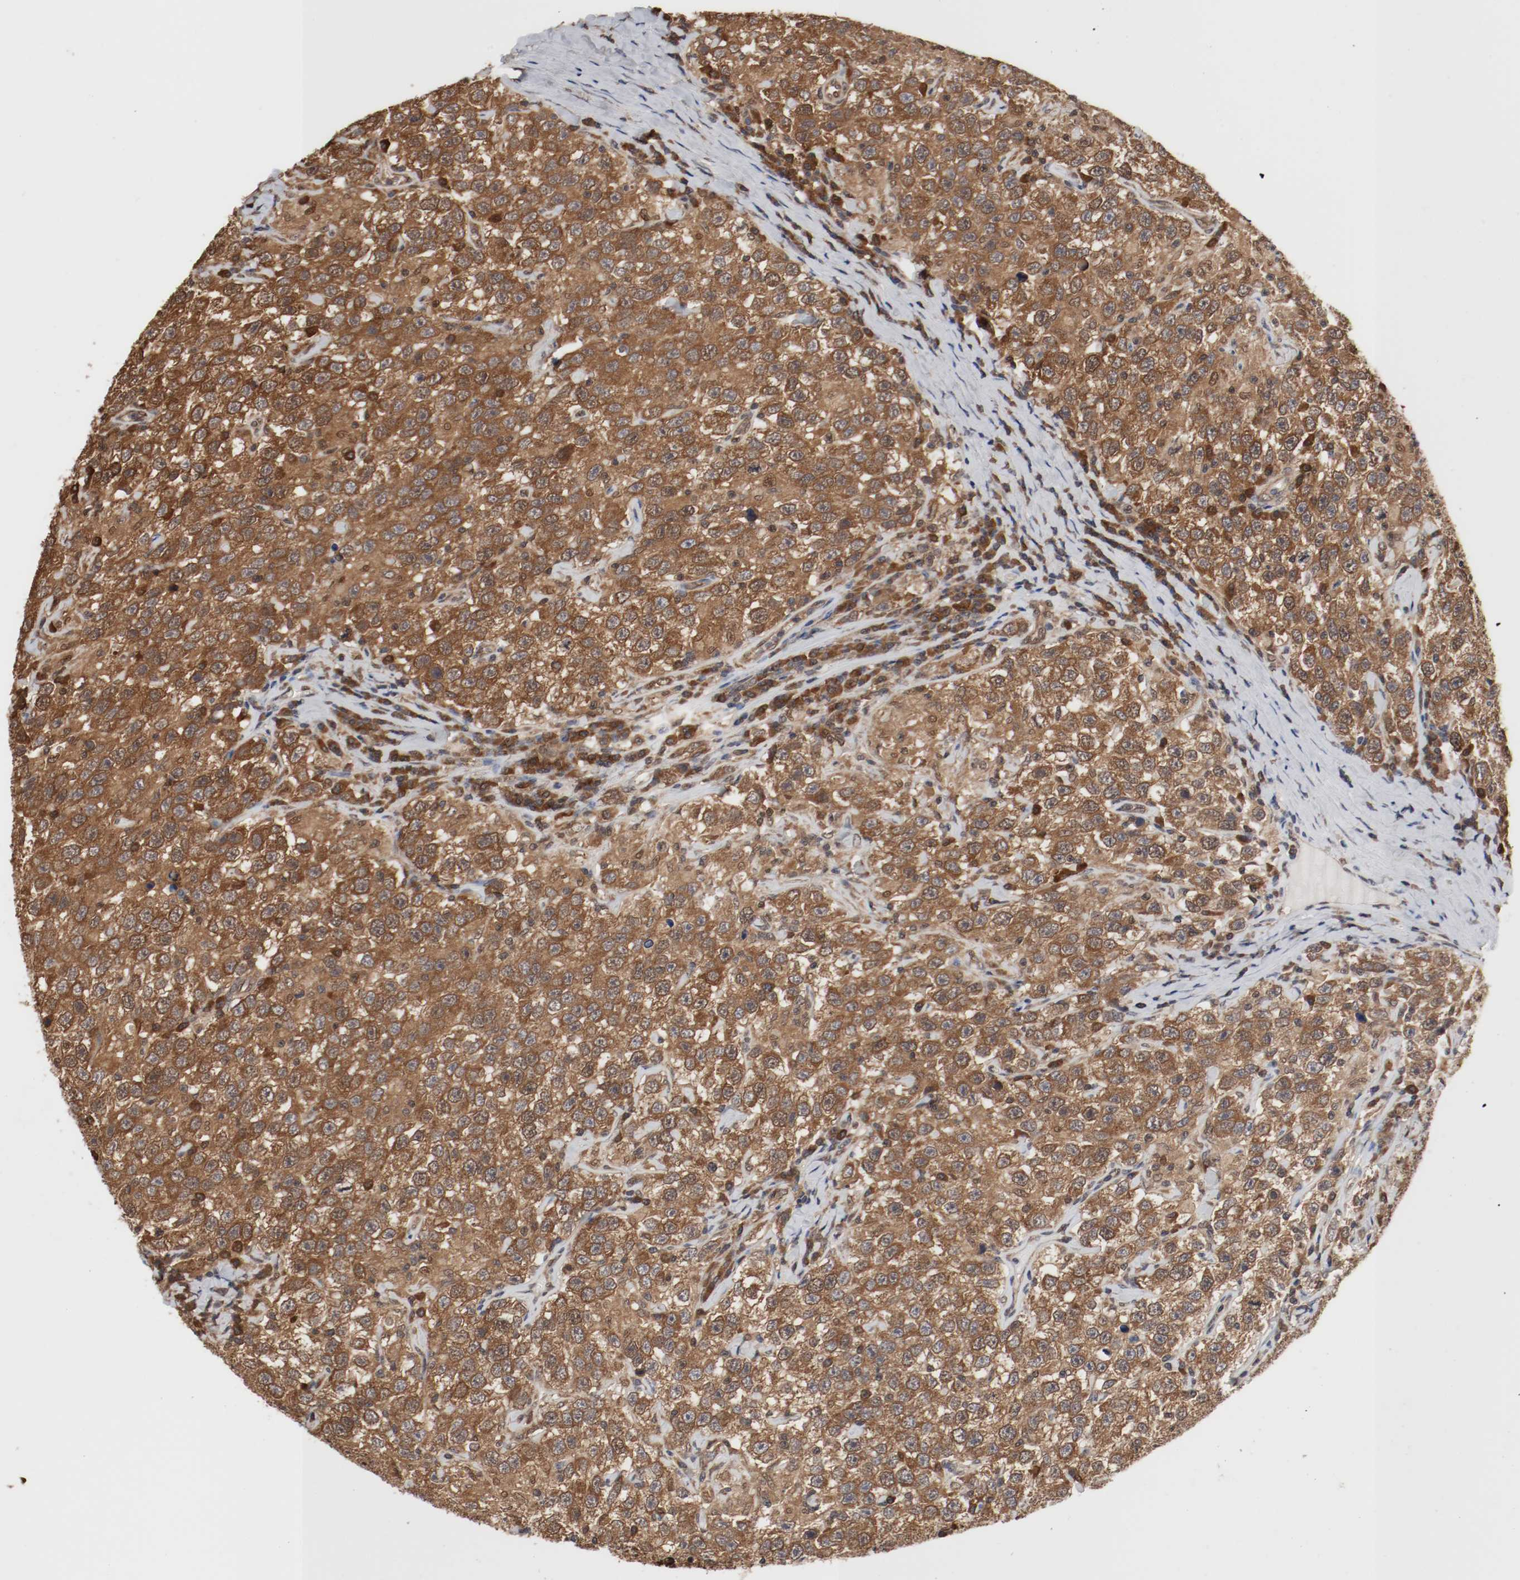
{"staining": {"intensity": "moderate", "quantity": ">75%", "location": "cytoplasmic/membranous"}, "tissue": "testis cancer", "cell_type": "Tumor cells", "image_type": "cancer", "snomed": [{"axis": "morphology", "description": "Seminoma, NOS"}, {"axis": "topography", "description": "Testis"}], "caption": "Seminoma (testis) stained with a brown dye shows moderate cytoplasmic/membranous positive positivity in about >75% of tumor cells.", "gene": "AFG3L2", "patient": {"sex": "male", "age": 41}}